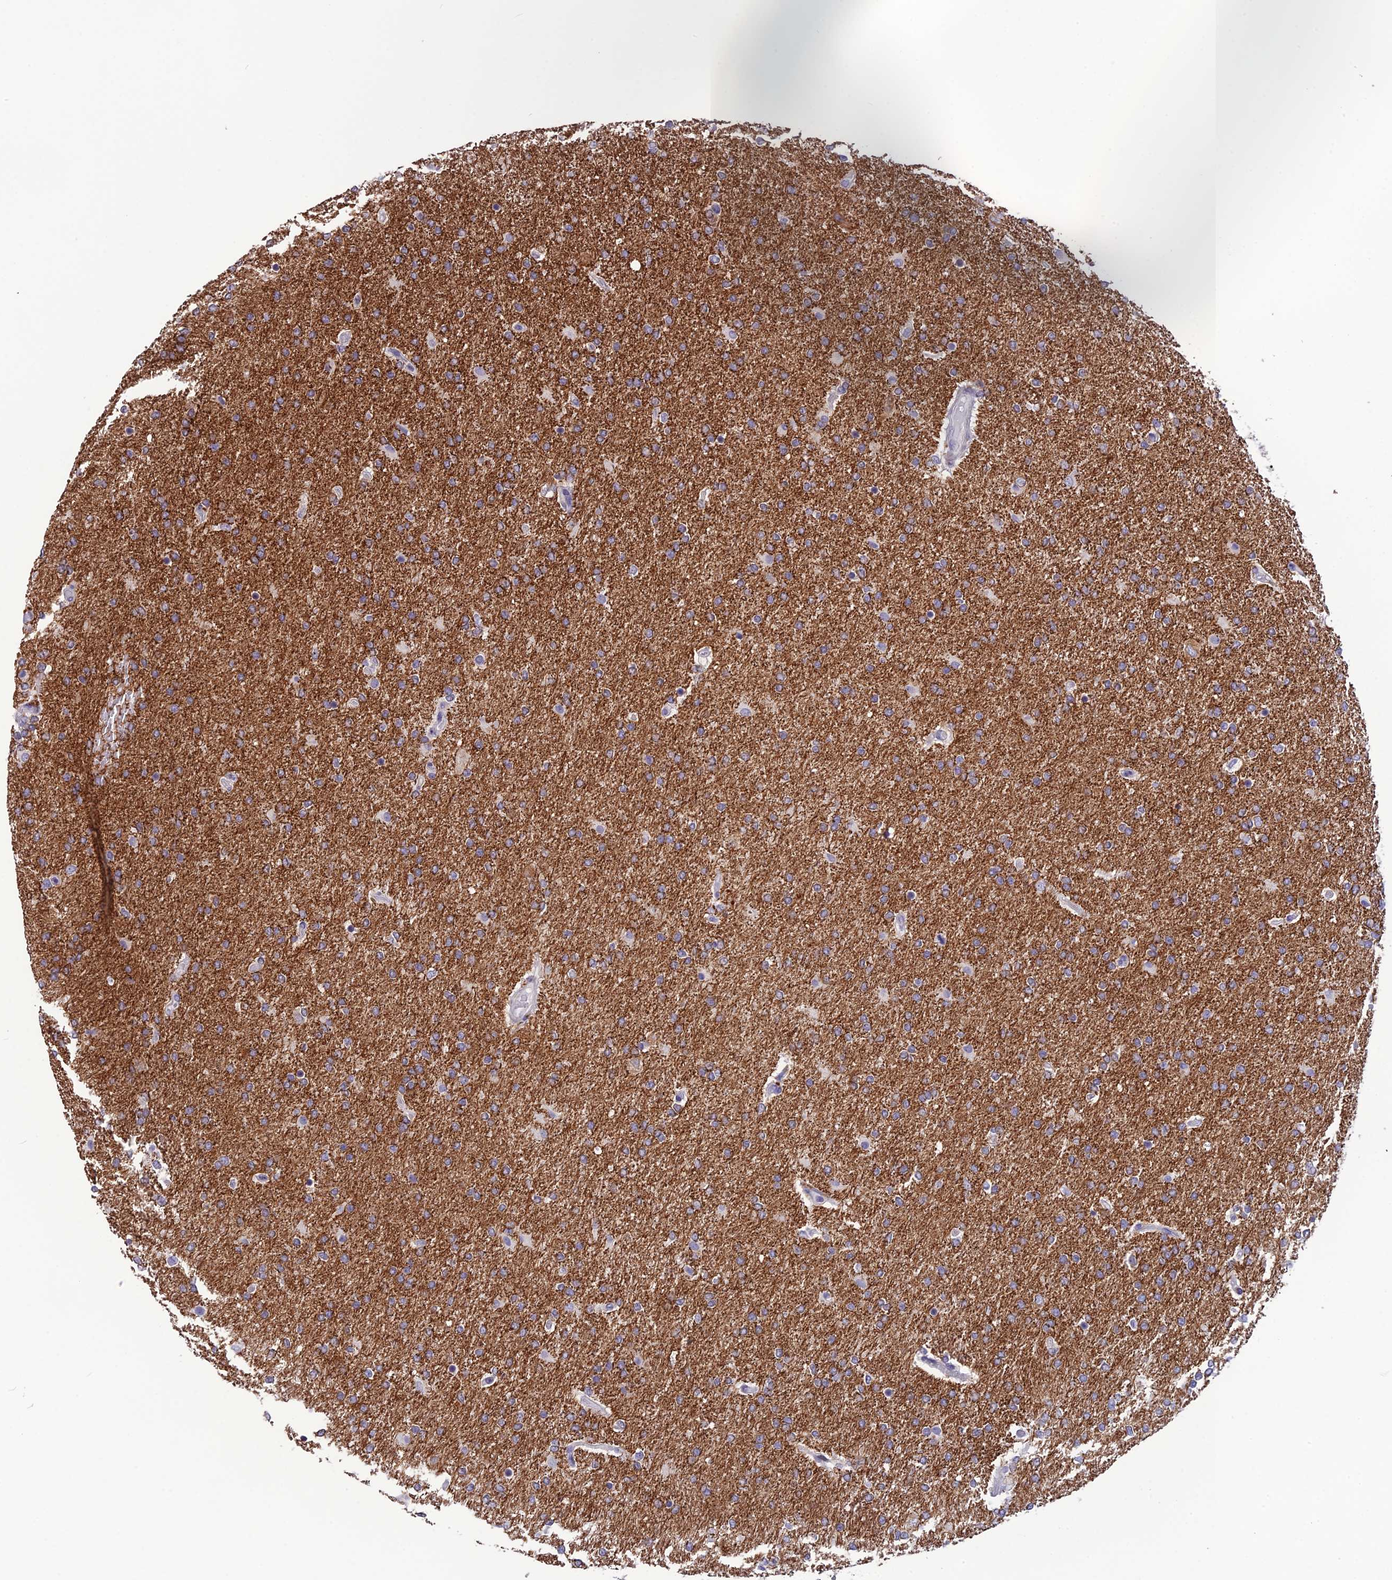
{"staining": {"intensity": "negative", "quantity": "none", "location": "none"}, "tissue": "glioma", "cell_type": "Tumor cells", "image_type": "cancer", "snomed": [{"axis": "morphology", "description": "Glioma, malignant, High grade"}, {"axis": "topography", "description": "Brain"}], "caption": "High magnification brightfield microscopy of malignant glioma (high-grade) stained with DAB (3,3'-diaminobenzidine) (brown) and counterstained with hematoxylin (blue): tumor cells show no significant expression. (DAB (3,3'-diaminobenzidine) immunohistochemistry (IHC), high magnification).", "gene": "TMEM134", "patient": {"sex": "male", "age": 72}}